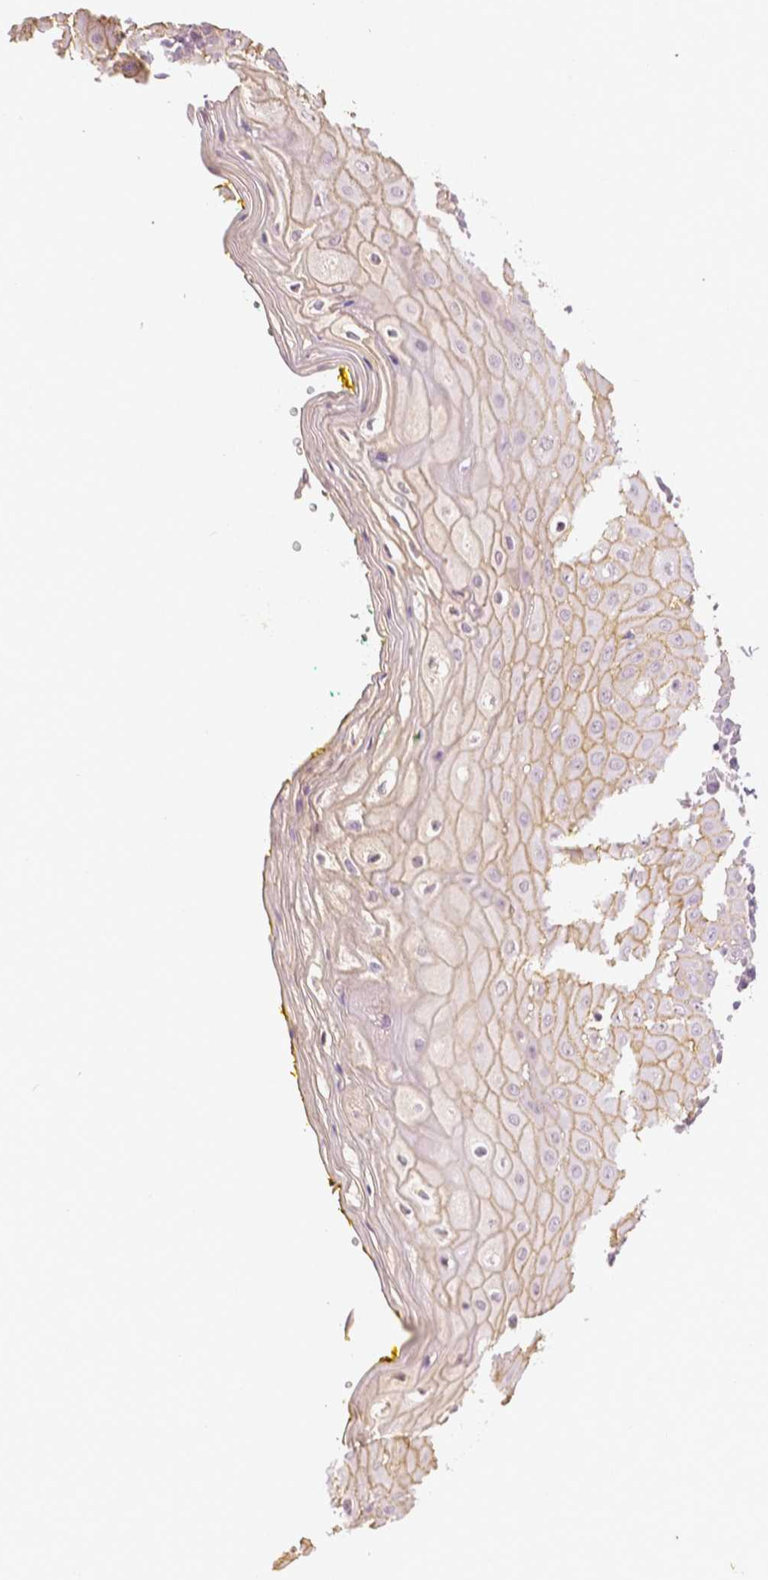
{"staining": {"intensity": "moderate", "quantity": "25%-75%", "location": "cytoplasmic/membranous"}, "tissue": "oral mucosa", "cell_type": "Squamous epithelial cells", "image_type": "normal", "snomed": [{"axis": "morphology", "description": "Normal tissue, NOS"}, {"axis": "morphology", "description": "Squamous cell carcinoma, NOS"}, {"axis": "topography", "description": "Oral tissue"}, {"axis": "topography", "description": "Head-Neck"}], "caption": "IHC of normal human oral mucosa shows medium levels of moderate cytoplasmic/membranous staining in approximately 25%-75% of squamous epithelial cells. (DAB (3,3'-diaminobenzidine) IHC with brightfield microscopy, high magnification).", "gene": "TGM1", "patient": {"sex": "female", "age": 70}}